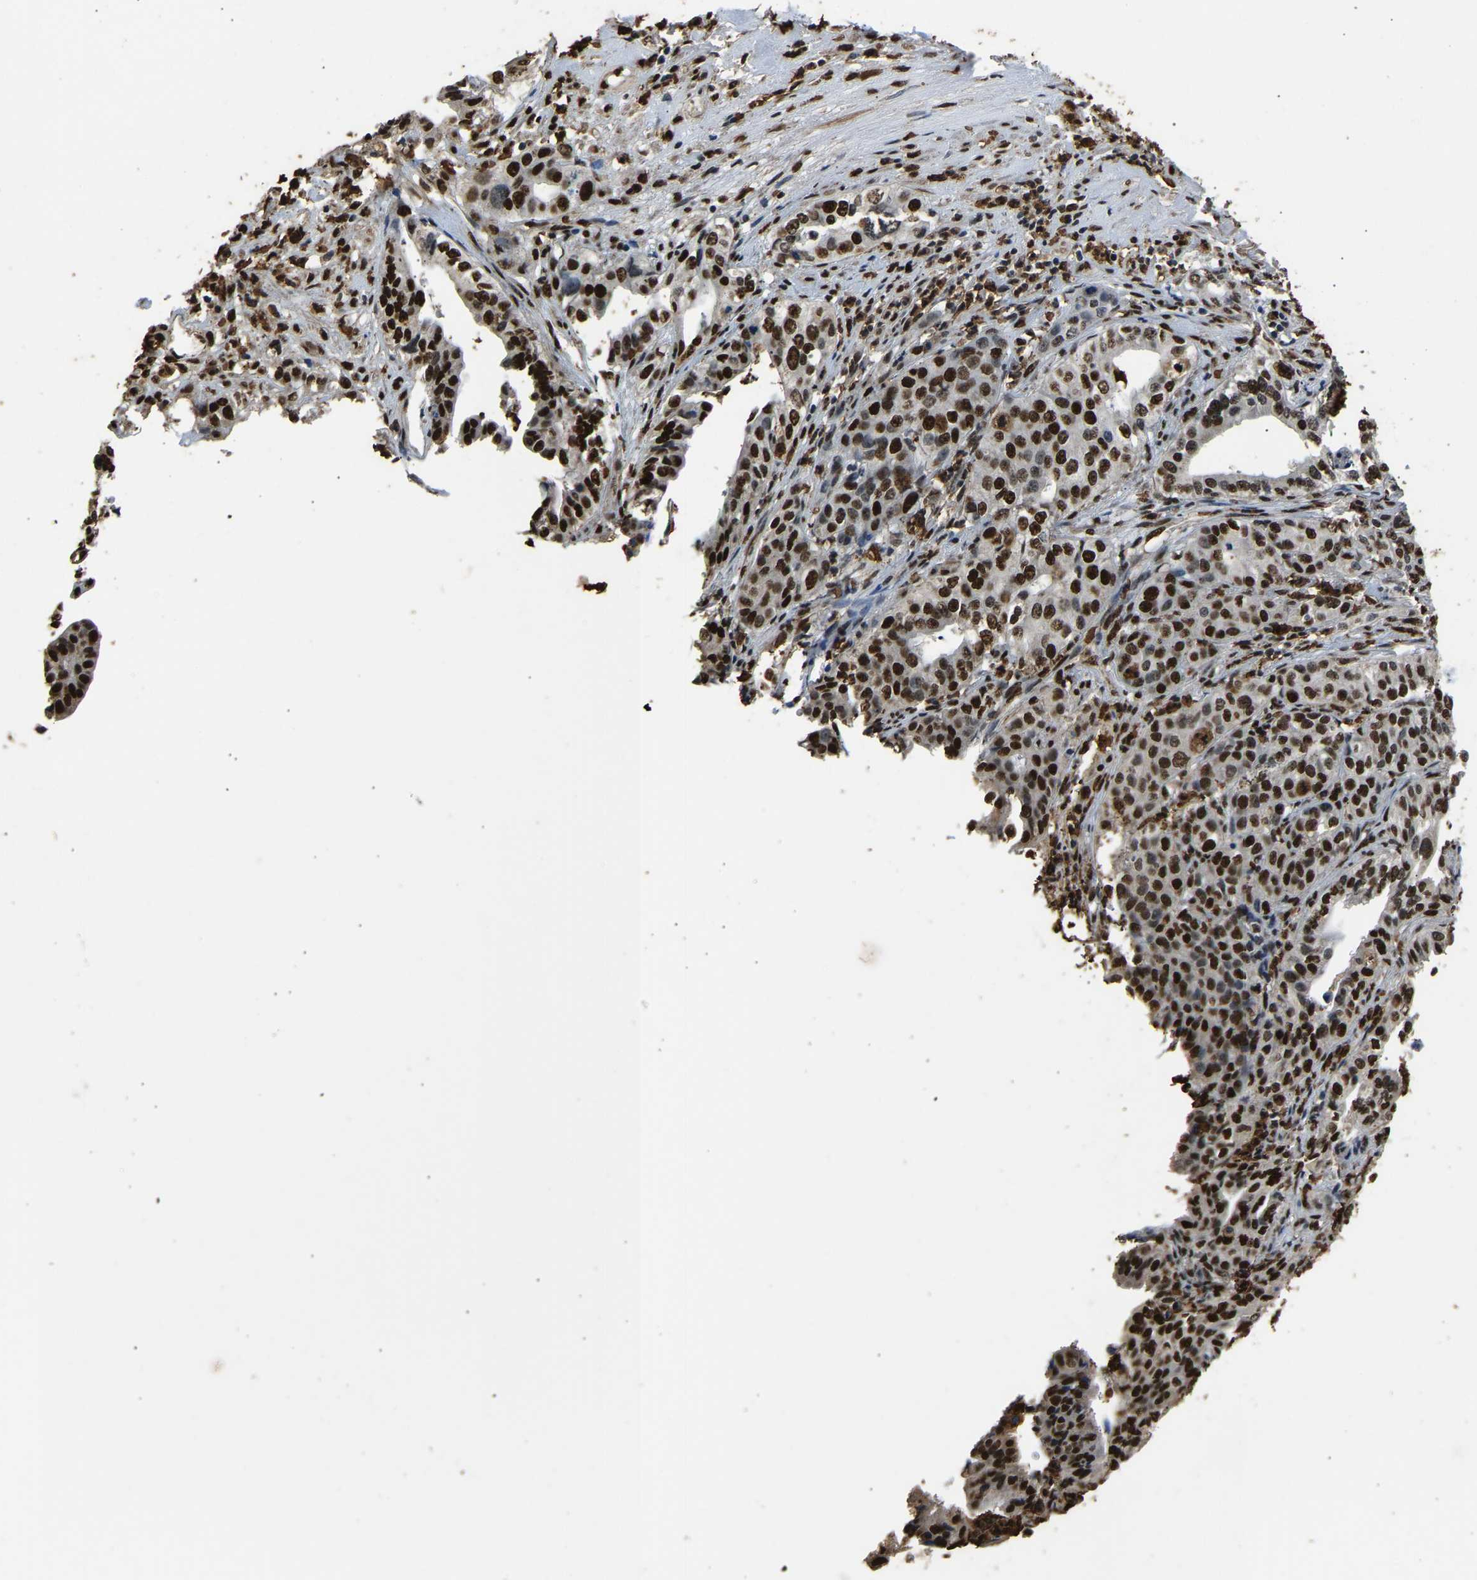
{"staining": {"intensity": "strong", "quantity": ">75%", "location": "nuclear"}, "tissue": "liver cancer", "cell_type": "Tumor cells", "image_type": "cancer", "snomed": [{"axis": "morphology", "description": "Cholangiocarcinoma"}, {"axis": "topography", "description": "Liver"}], "caption": "Cholangiocarcinoma (liver) was stained to show a protein in brown. There is high levels of strong nuclear expression in about >75% of tumor cells.", "gene": "SAFB", "patient": {"sex": "female", "age": 61}}